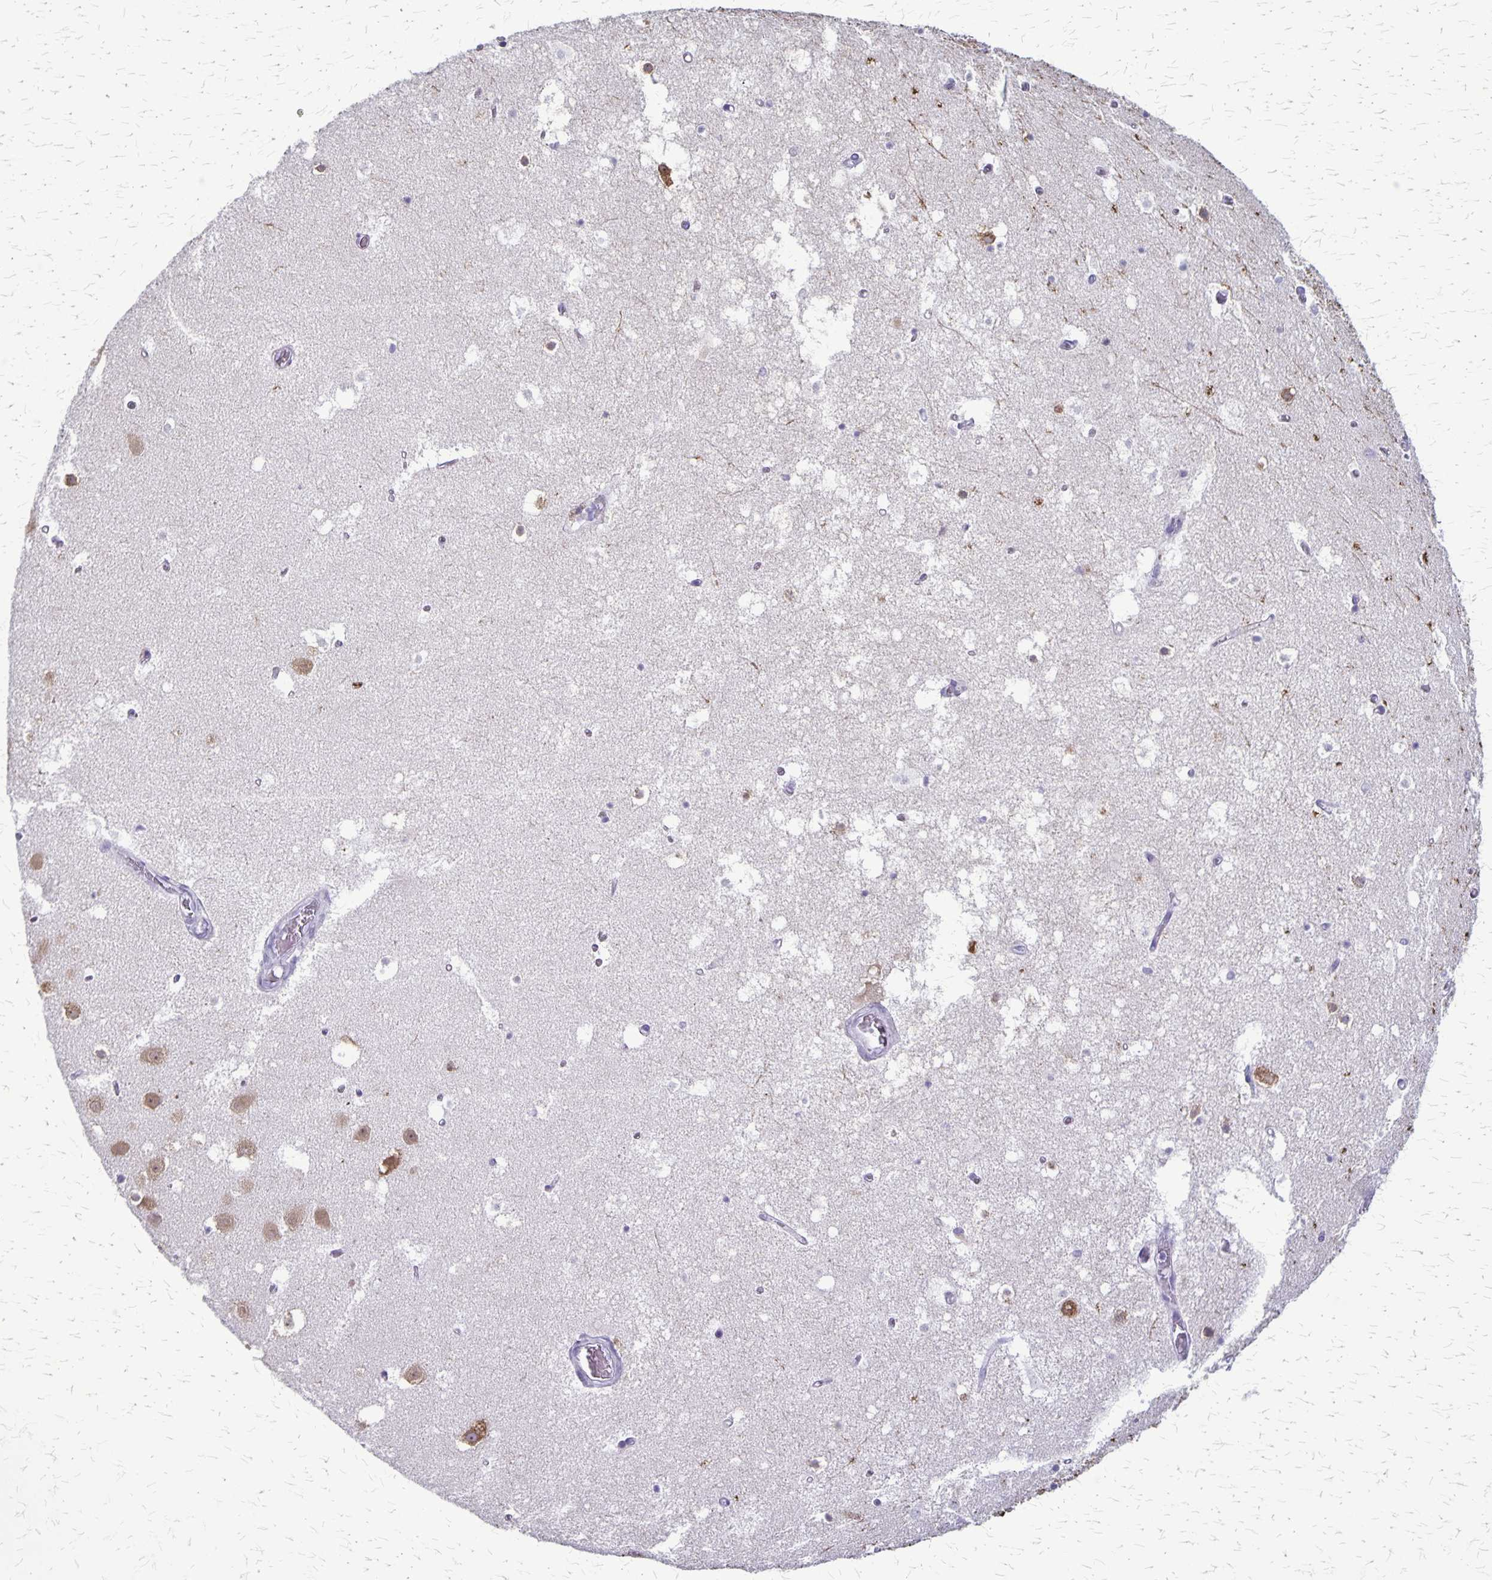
{"staining": {"intensity": "negative", "quantity": "none", "location": "none"}, "tissue": "hippocampus", "cell_type": "Glial cells", "image_type": "normal", "snomed": [{"axis": "morphology", "description": "Normal tissue, NOS"}, {"axis": "topography", "description": "Hippocampus"}], "caption": "High magnification brightfield microscopy of unremarkable hippocampus stained with DAB (brown) and counterstained with hematoxylin (blue): glial cells show no significant expression. (Stains: DAB (3,3'-diaminobenzidine) immunohistochemistry (IHC) with hematoxylin counter stain, Microscopy: brightfield microscopy at high magnification).", "gene": "PLXNB3", "patient": {"sex": "female", "age": 52}}